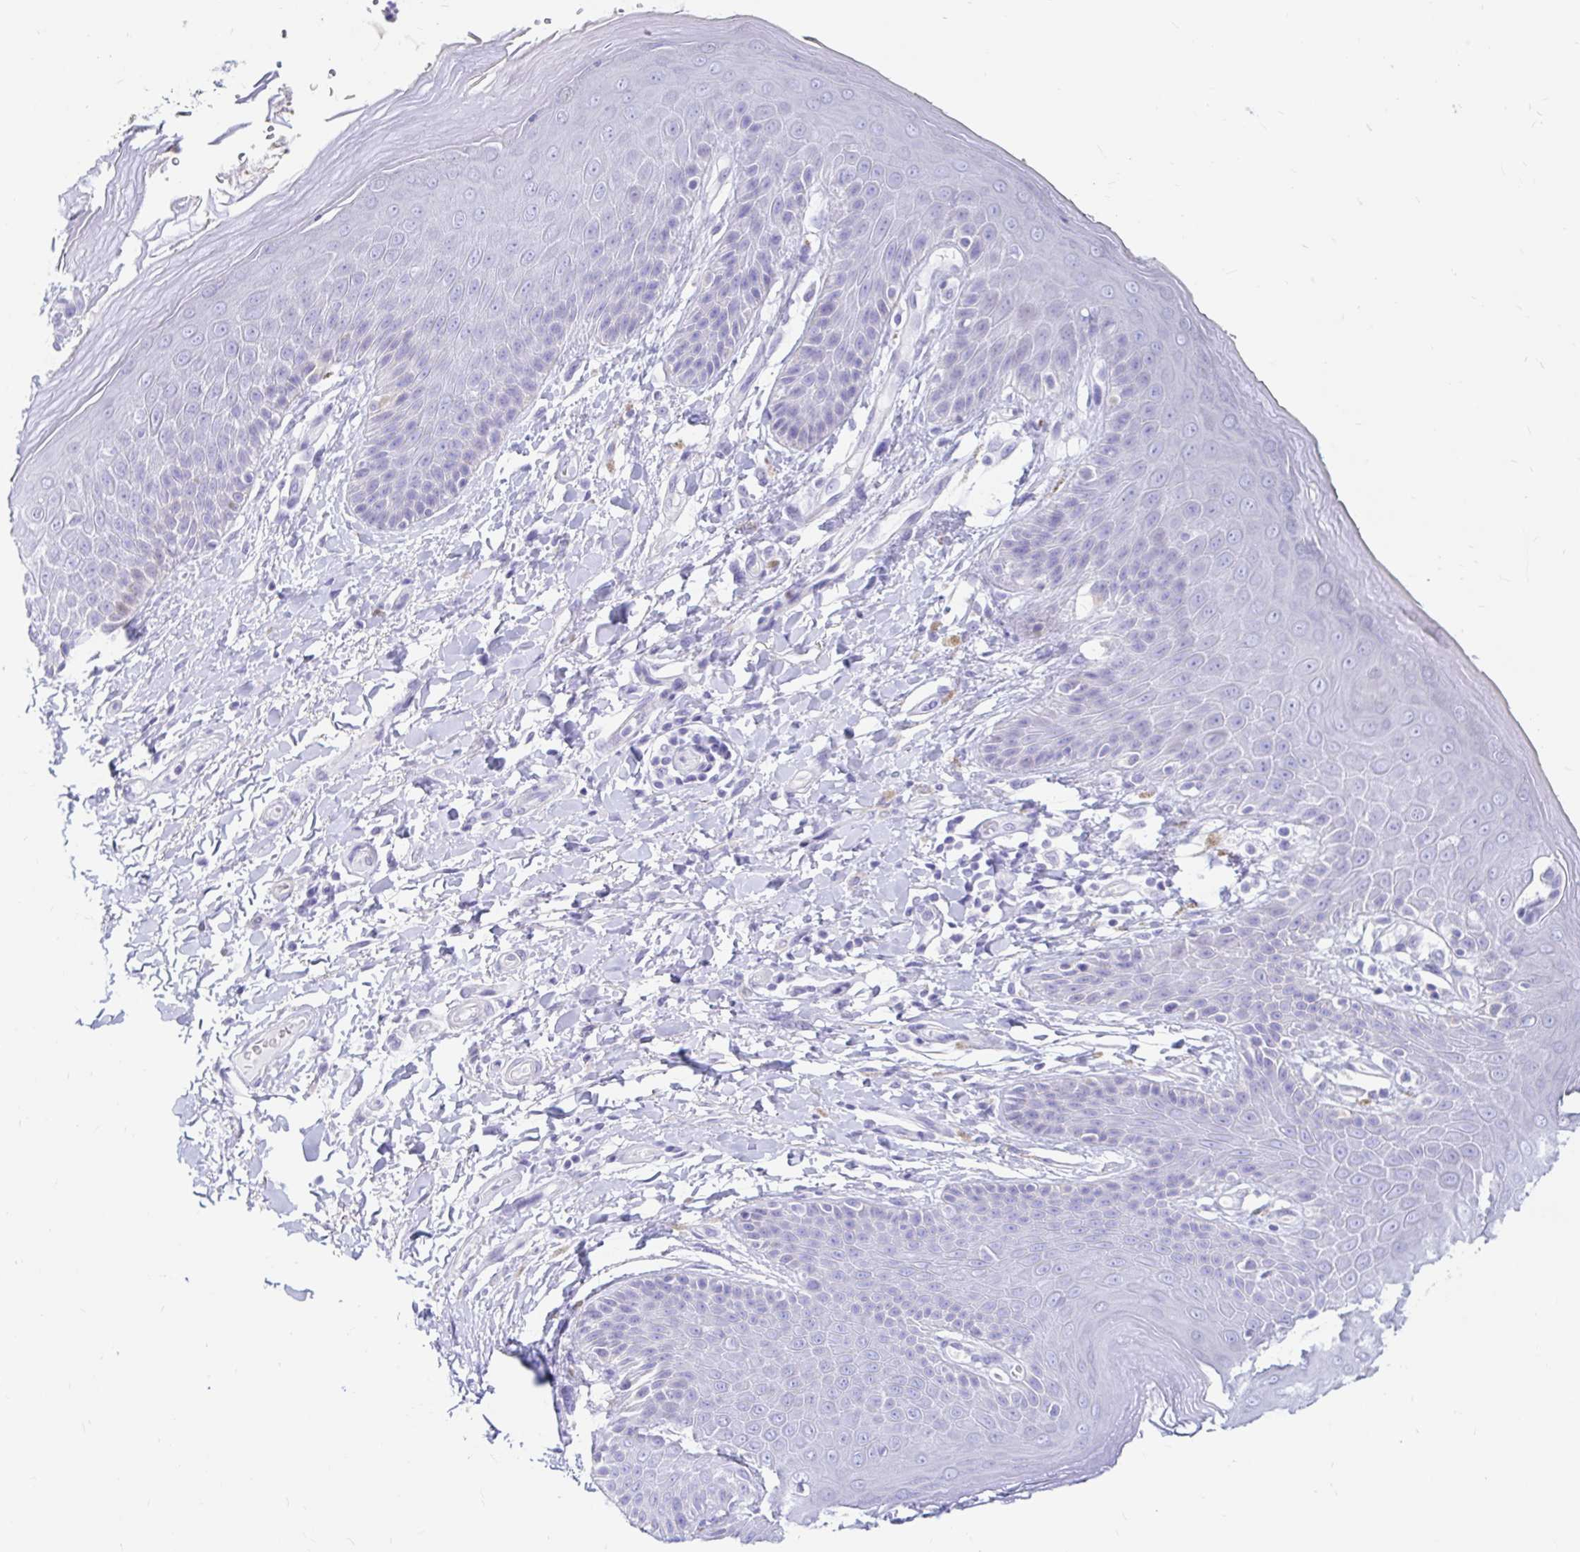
{"staining": {"intensity": "weak", "quantity": "<25%", "location": "cytoplasmic/membranous"}, "tissue": "skin", "cell_type": "Epidermal cells", "image_type": "normal", "snomed": [{"axis": "morphology", "description": "Normal tissue, NOS"}, {"axis": "topography", "description": "Anal"}, {"axis": "topography", "description": "Peripheral nerve tissue"}], "caption": "The immunohistochemistry (IHC) photomicrograph has no significant staining in epidermal cells of skin.", "gene": "PPP1R1B", "patient": {"sex": "male", "age": 51}}